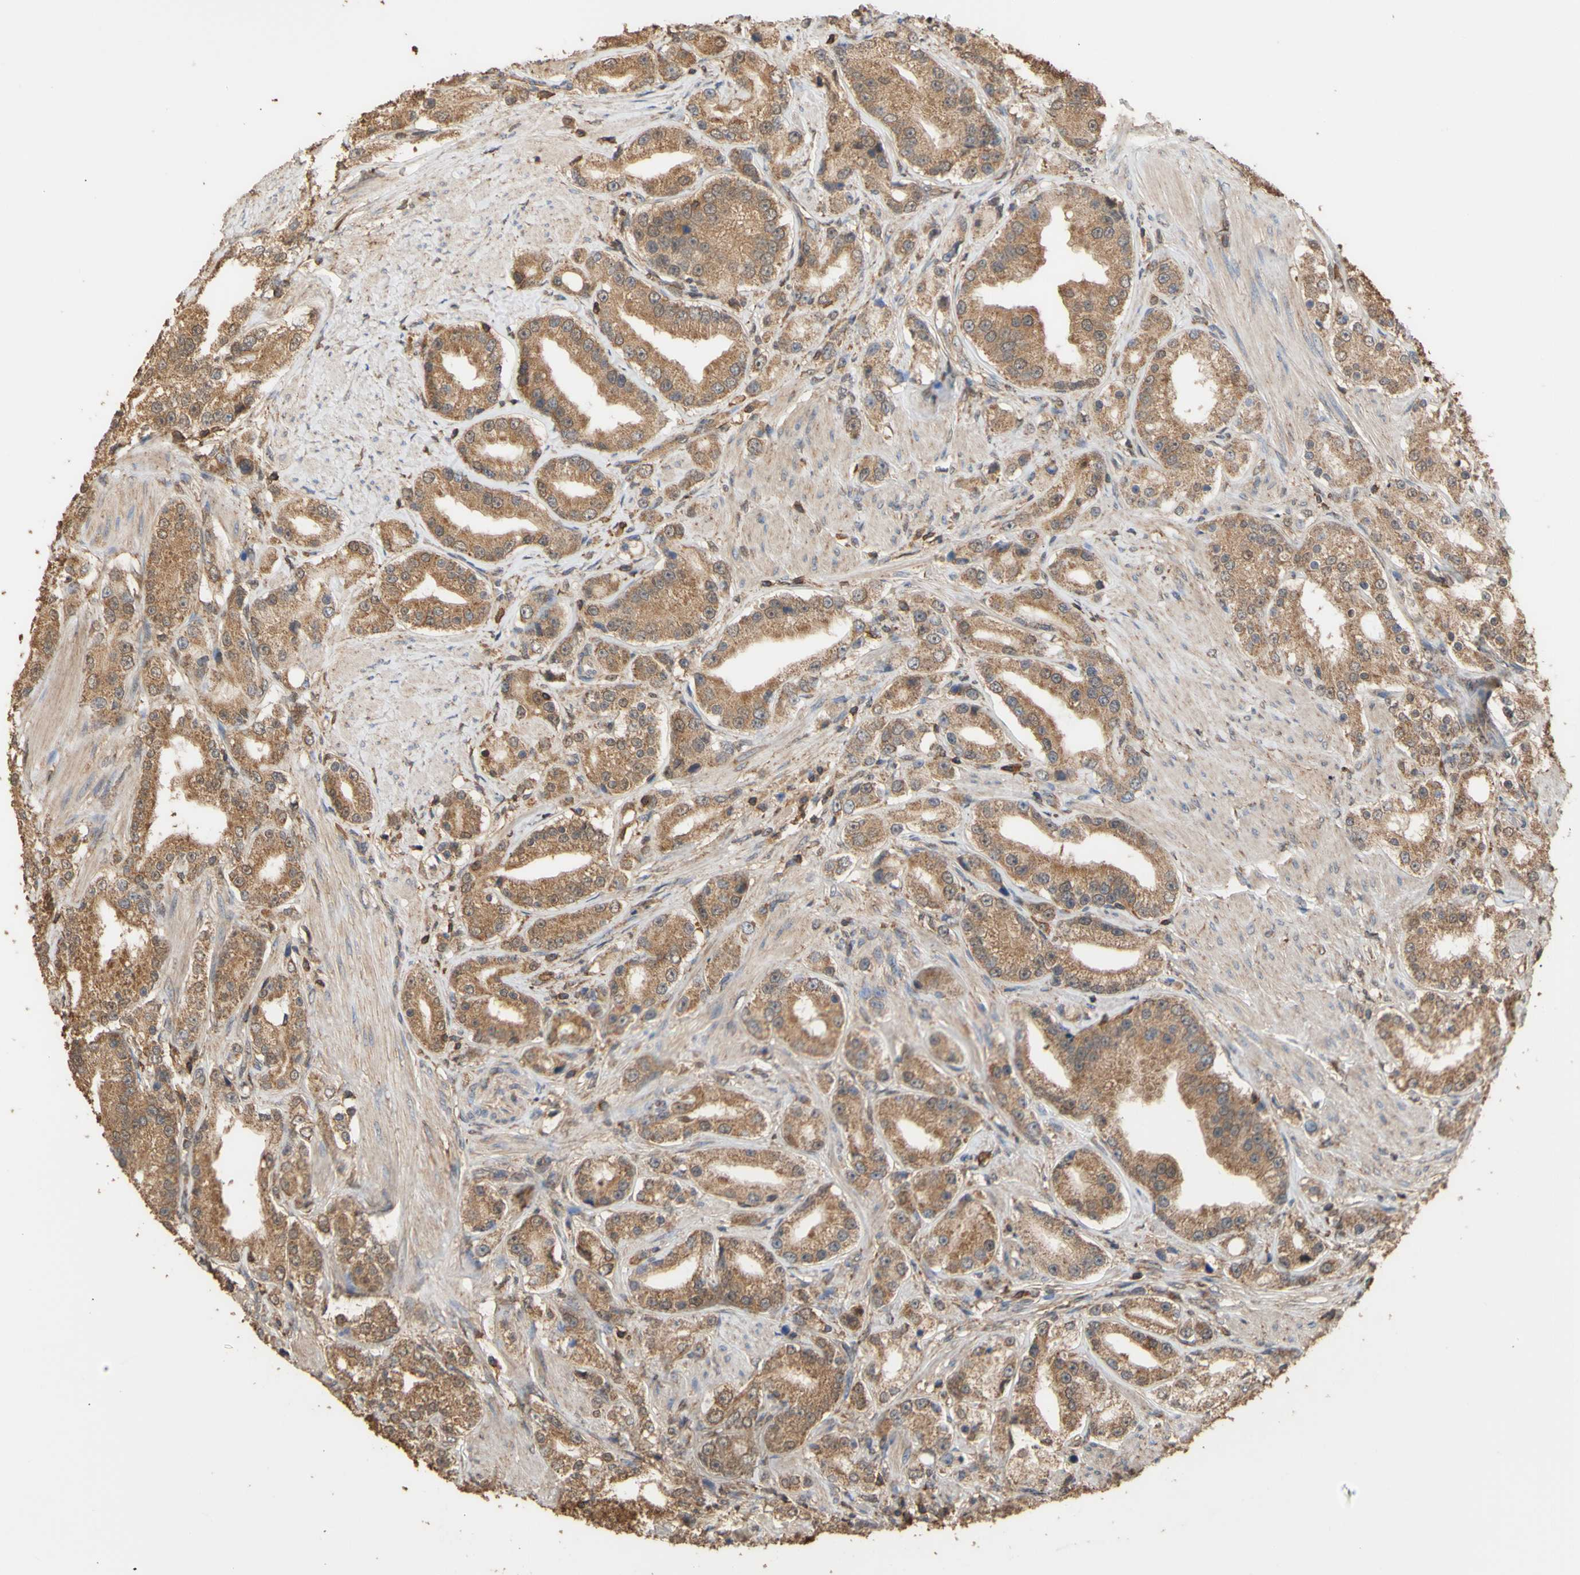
{"staining": {"intensity": "moderate", "quantity": ">75%", "location": "cytoplasmic/membranous"}, "tissue": "prostate cancer", "cell_type": "Tumor cells", "image_type": "cancer", "snomed": [{"axis": "morphology", "description": "Adenocarcinoma, Low grade"}, {"axis": "topography", "description": "Prostate"}], "caption": "Protein staining reveals moderate cytoplasmic/membranous positivity in approximately >75% of tumor cells in prostate cancer. The protein is stained brown, and the nuclei are stained in blue (DAB (3,3'-diaminobenzidine) IHC with brightfield microscopy, high magnification).", "gene": "ALDH9A1", "patient": {"sex": "male", "age": 63}}